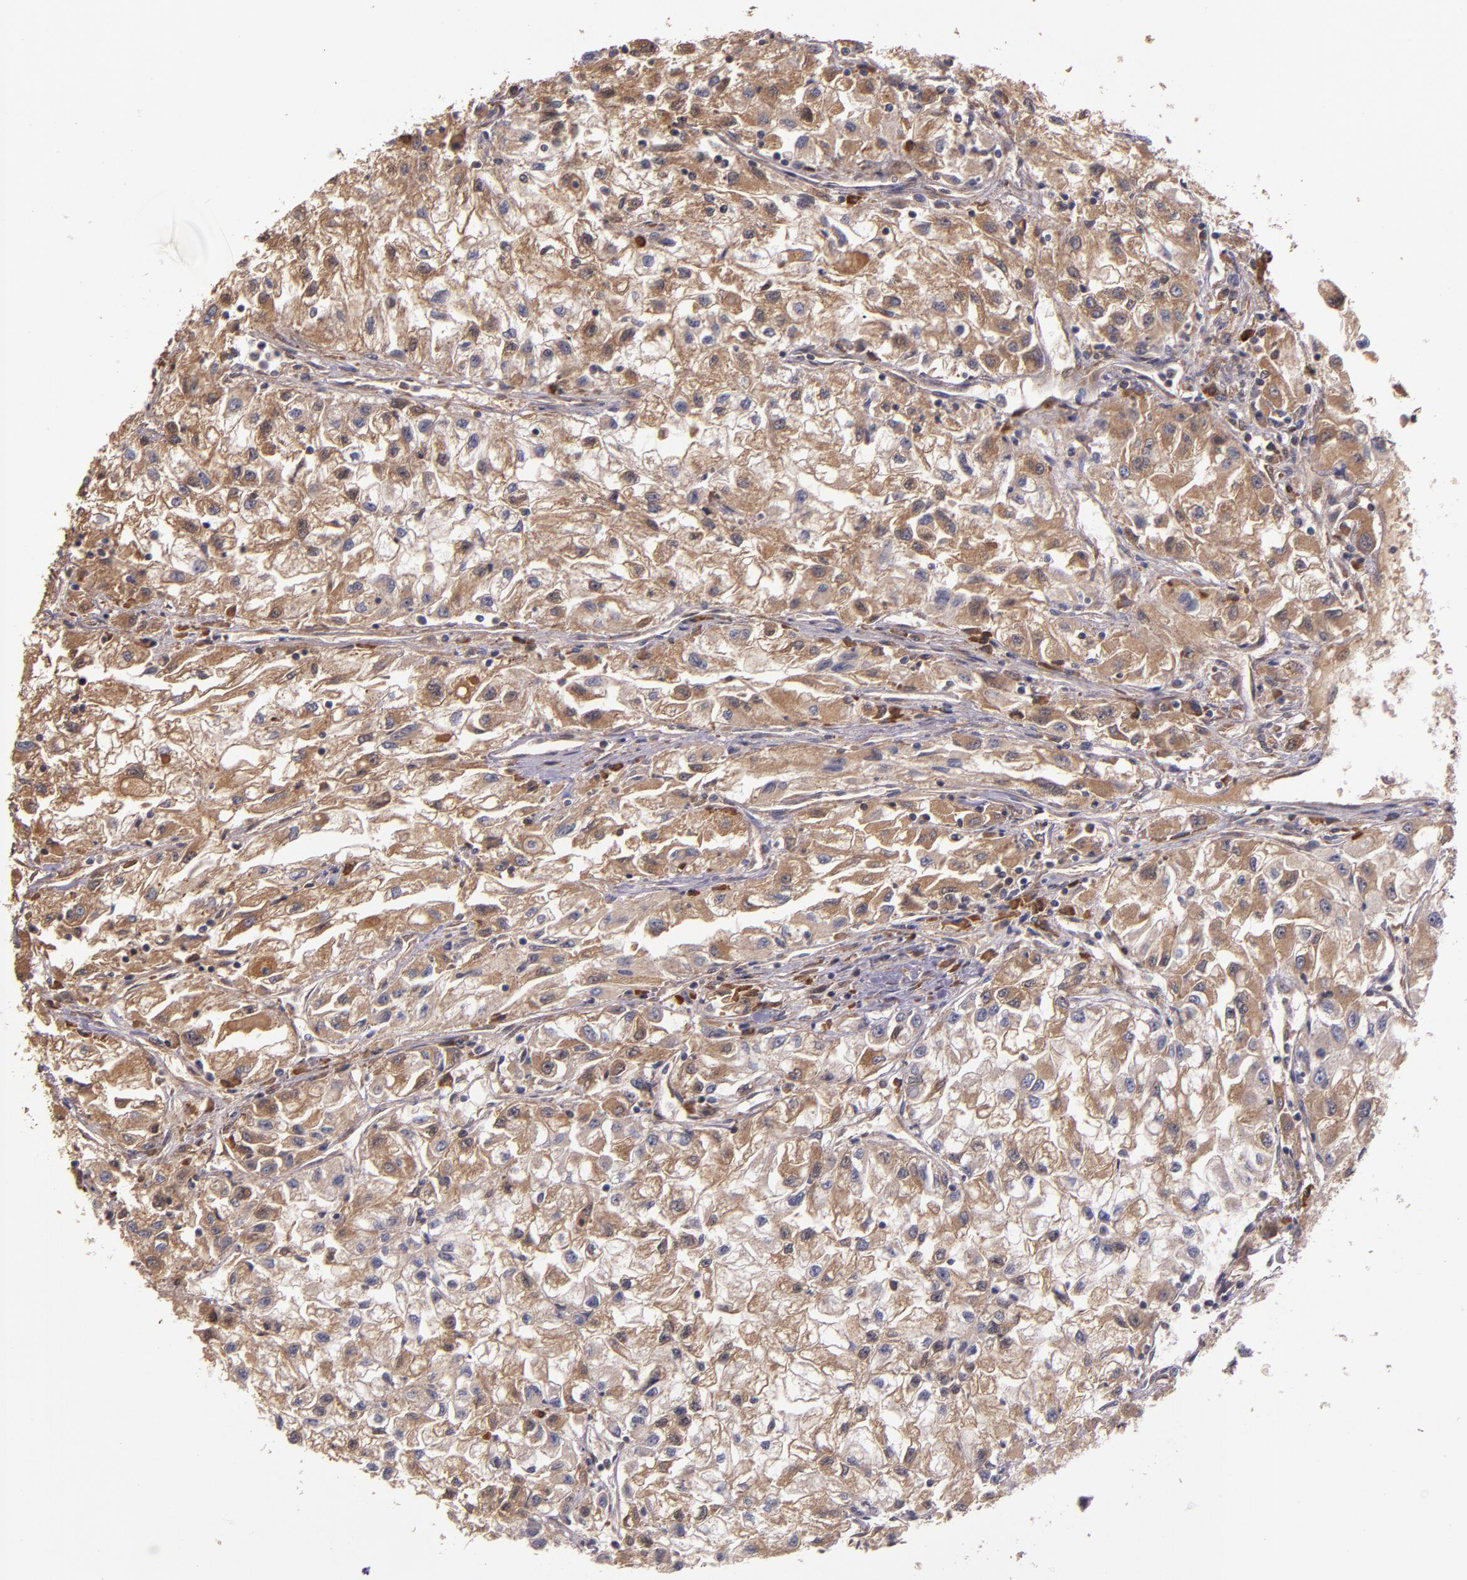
{"staining": {"intensity": "moderate", "quantity": ">75%", "location": "cytoplasmic/membranous"}, "tissue": "renal cancer", "cell_type": "Tumor cells", "image_type": "cancer", "snomed": [{"axis": "morphology", "description": "Adenocarcinoma, NOS"}, {"axis": "topography", "description": "Kidney"}], "caption": "Human renal cancer (adenocarcinoma) stained for a protein (brown) demonstrates moderate cytoplasmic/membranous positive positivity in approximately >75% of tumor cells.", "gene": "PRAF2", "patient": {"sex": "male", "age": 59}}